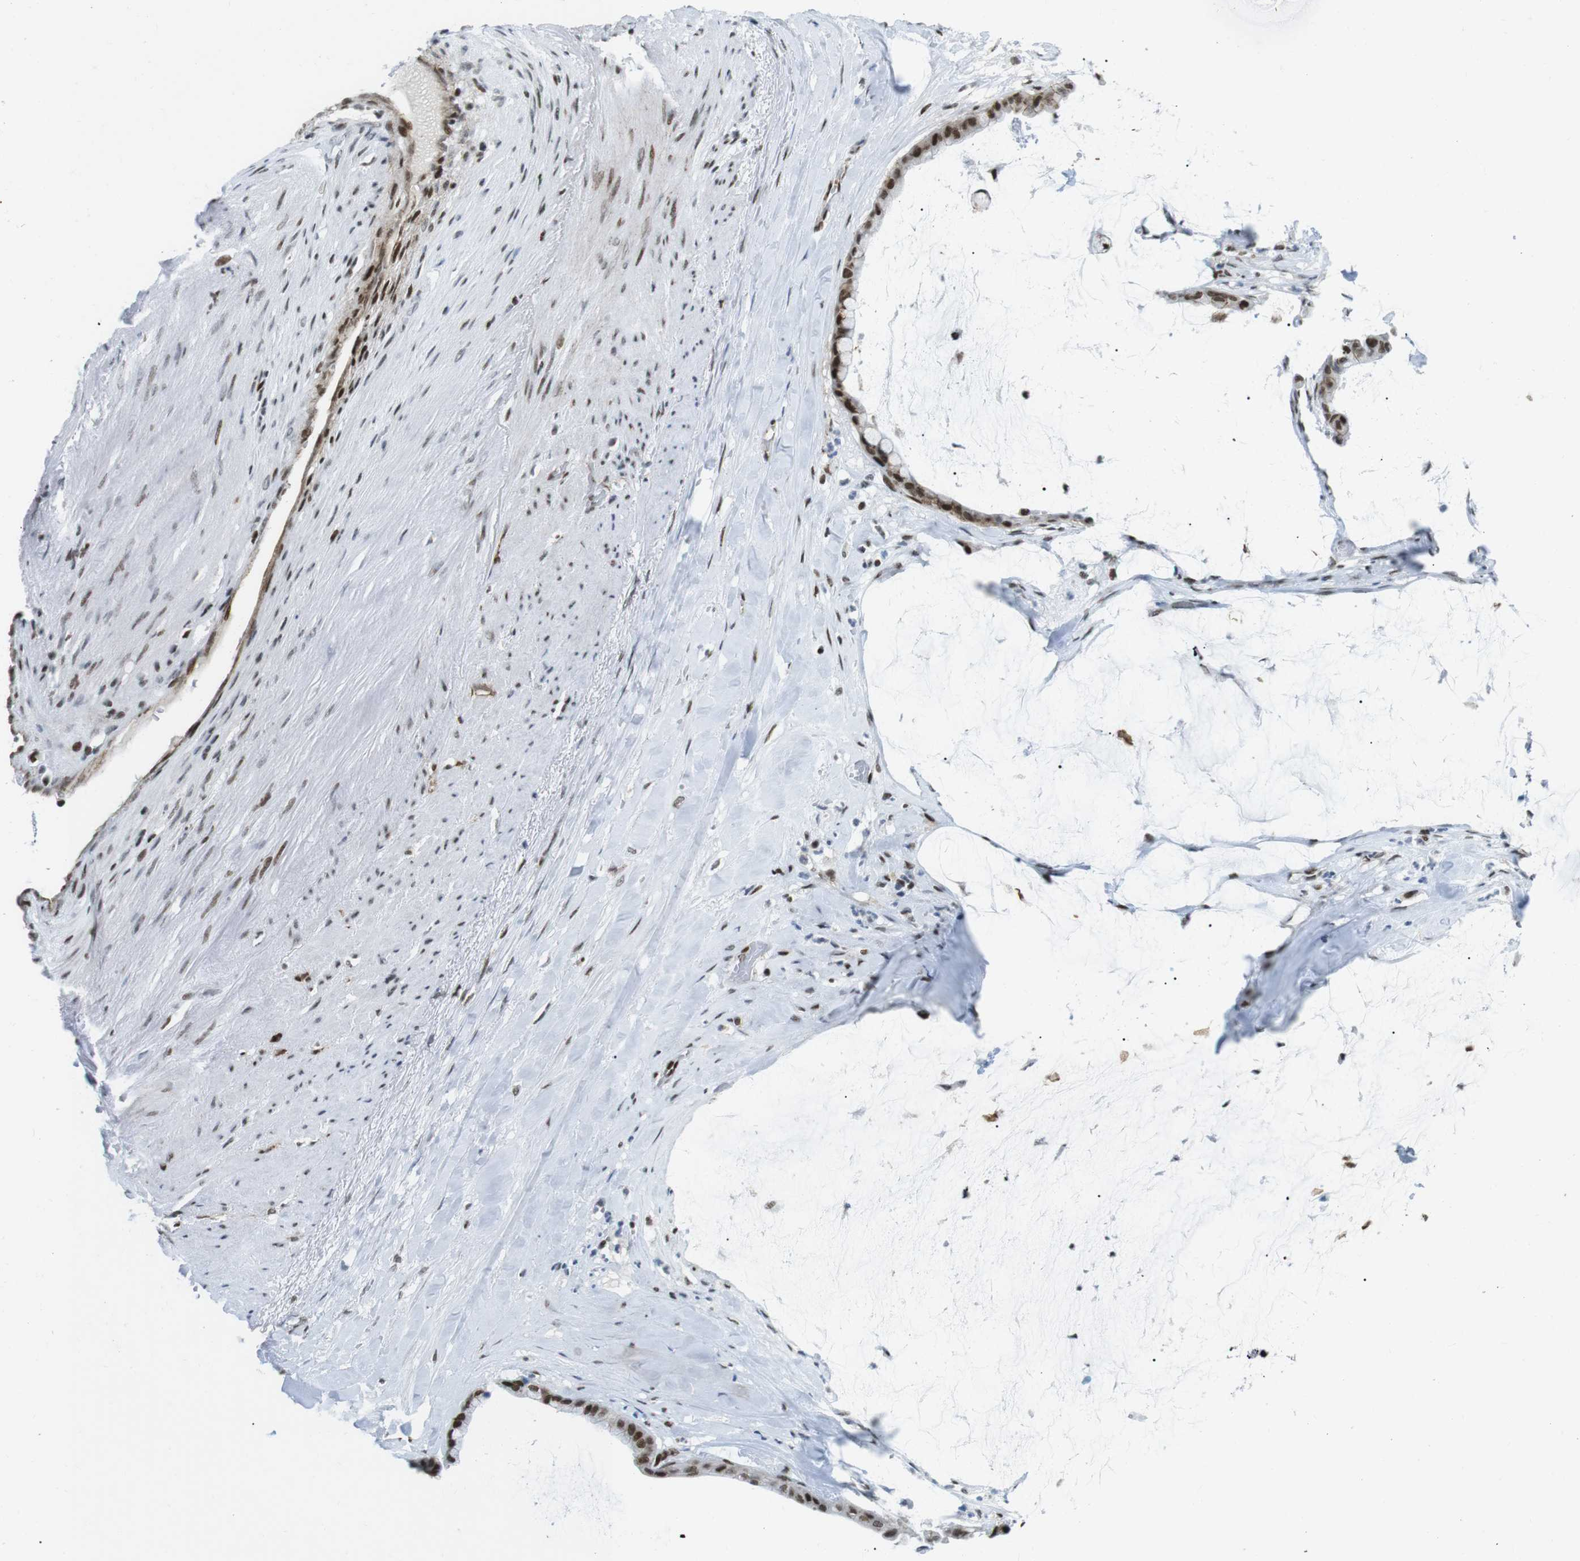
{"staining": {"intensity": "strong", "quantity": ">75%", "location": "nuclear"}, "tissue": "pancreatic cancer", "cell_type": "Tumor cells", "image_type": "cancer", "snomed": [{"axis": "morphology", "description": "Adenocarcinoma, NOS"}, {"axis": "topography", "description": "Pancreas"}], "caption": "Adenocarcinoma (pancreatic) stained with a protein marker demonstrates strong staining in tumor cells.", "gene": "ARID1A", "patient": {"sex": "male", "age": 41}}